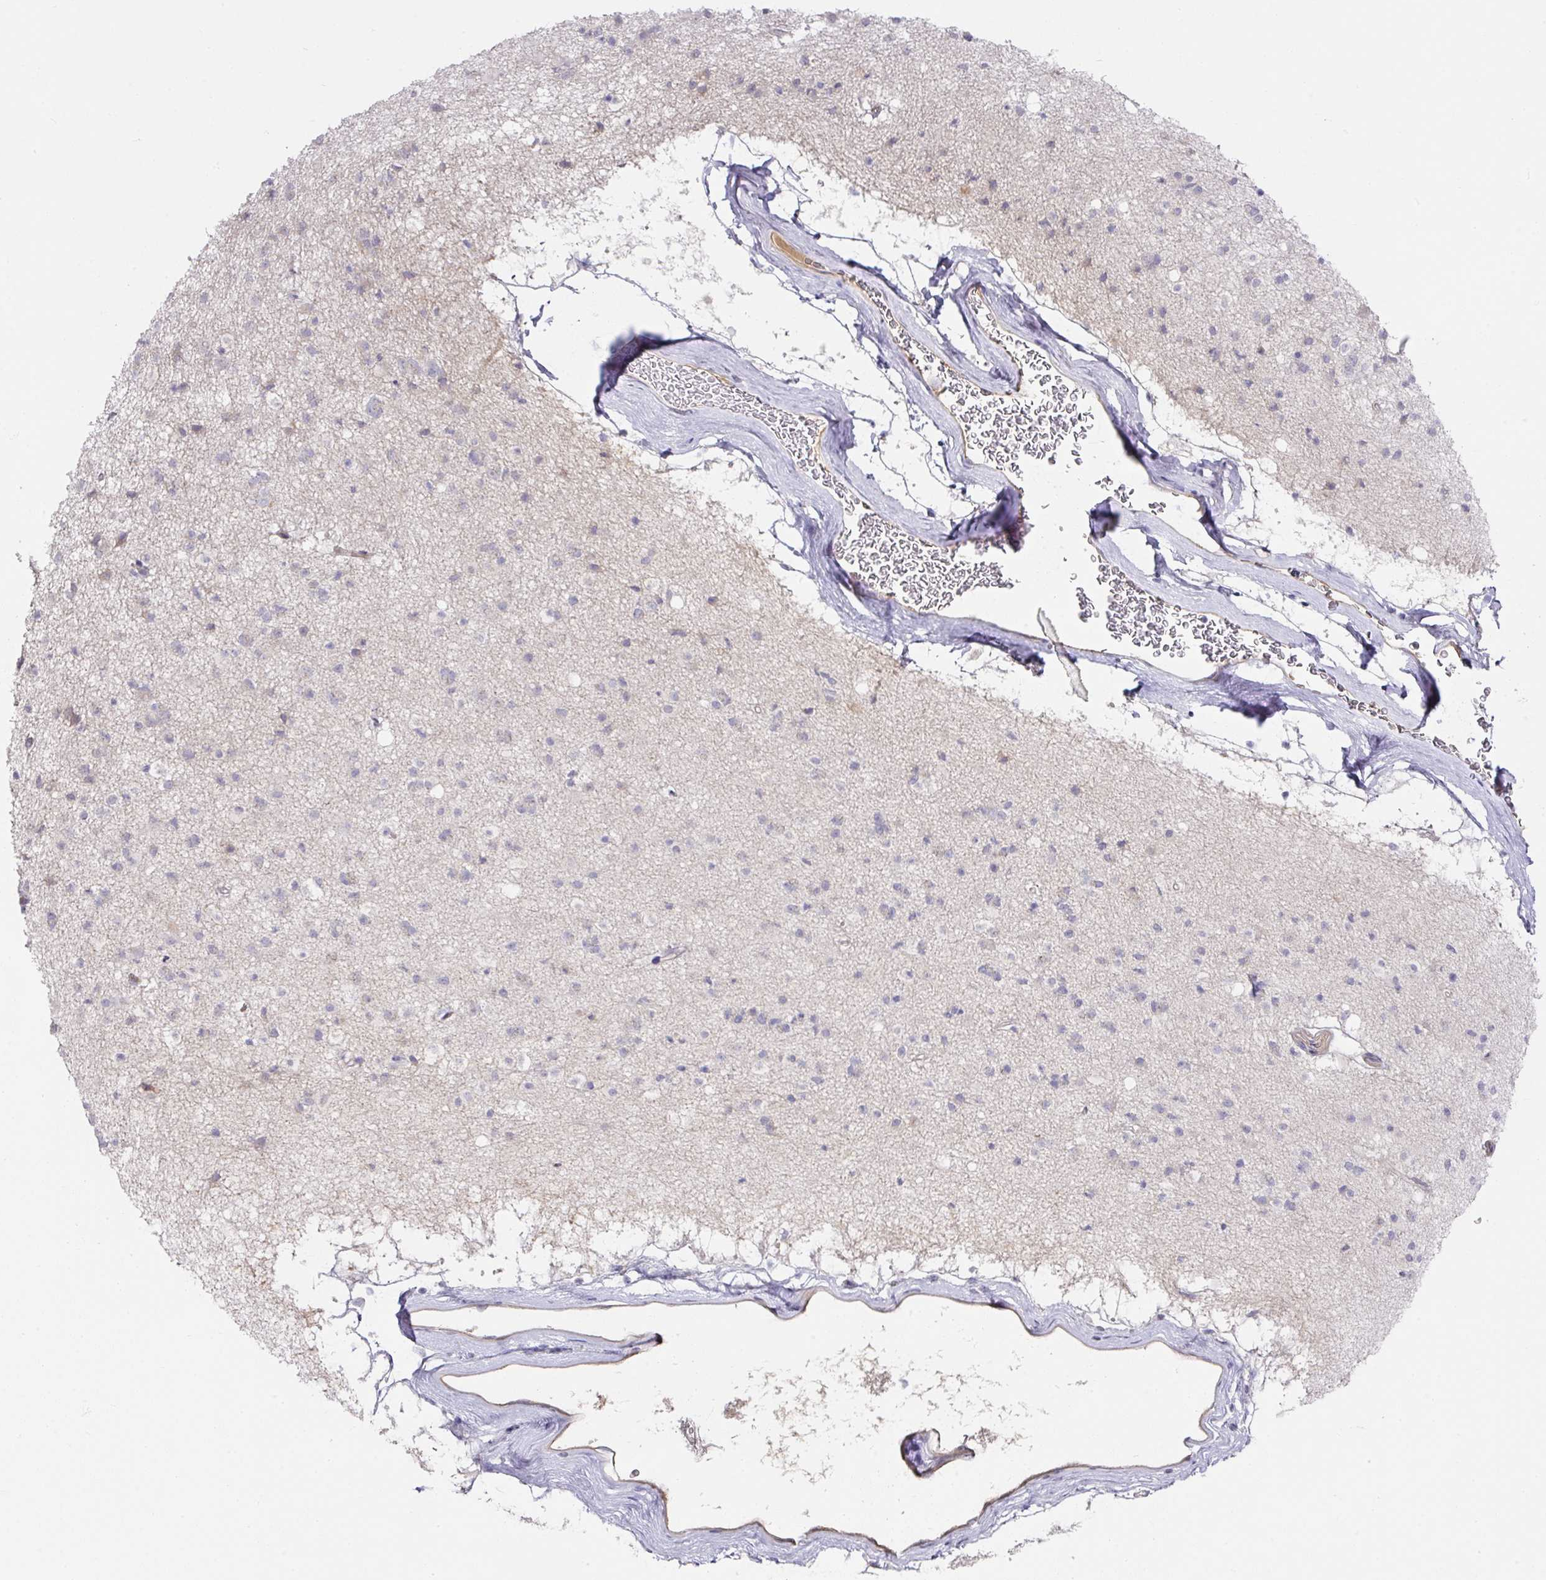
{"staining": {"intensity": "negative", "quantity": "none", "location": "none"}, "tissue": "caudate", "cell_type": "Glial cells", "image_type": "normal", "snomed": [{"axis": "morphology", "description": "Normal tissue, NOS"}, {"axis": "topography", "description": "Lateral ventricle wall"}], "caption": "A high-resolution histopathology image shows immunohistochemistry staining of unremarkable caudate, which displays no significant positivity in glial cells.", "gene": "TARM1", "patient": {"sex": "male", "age": 58}}